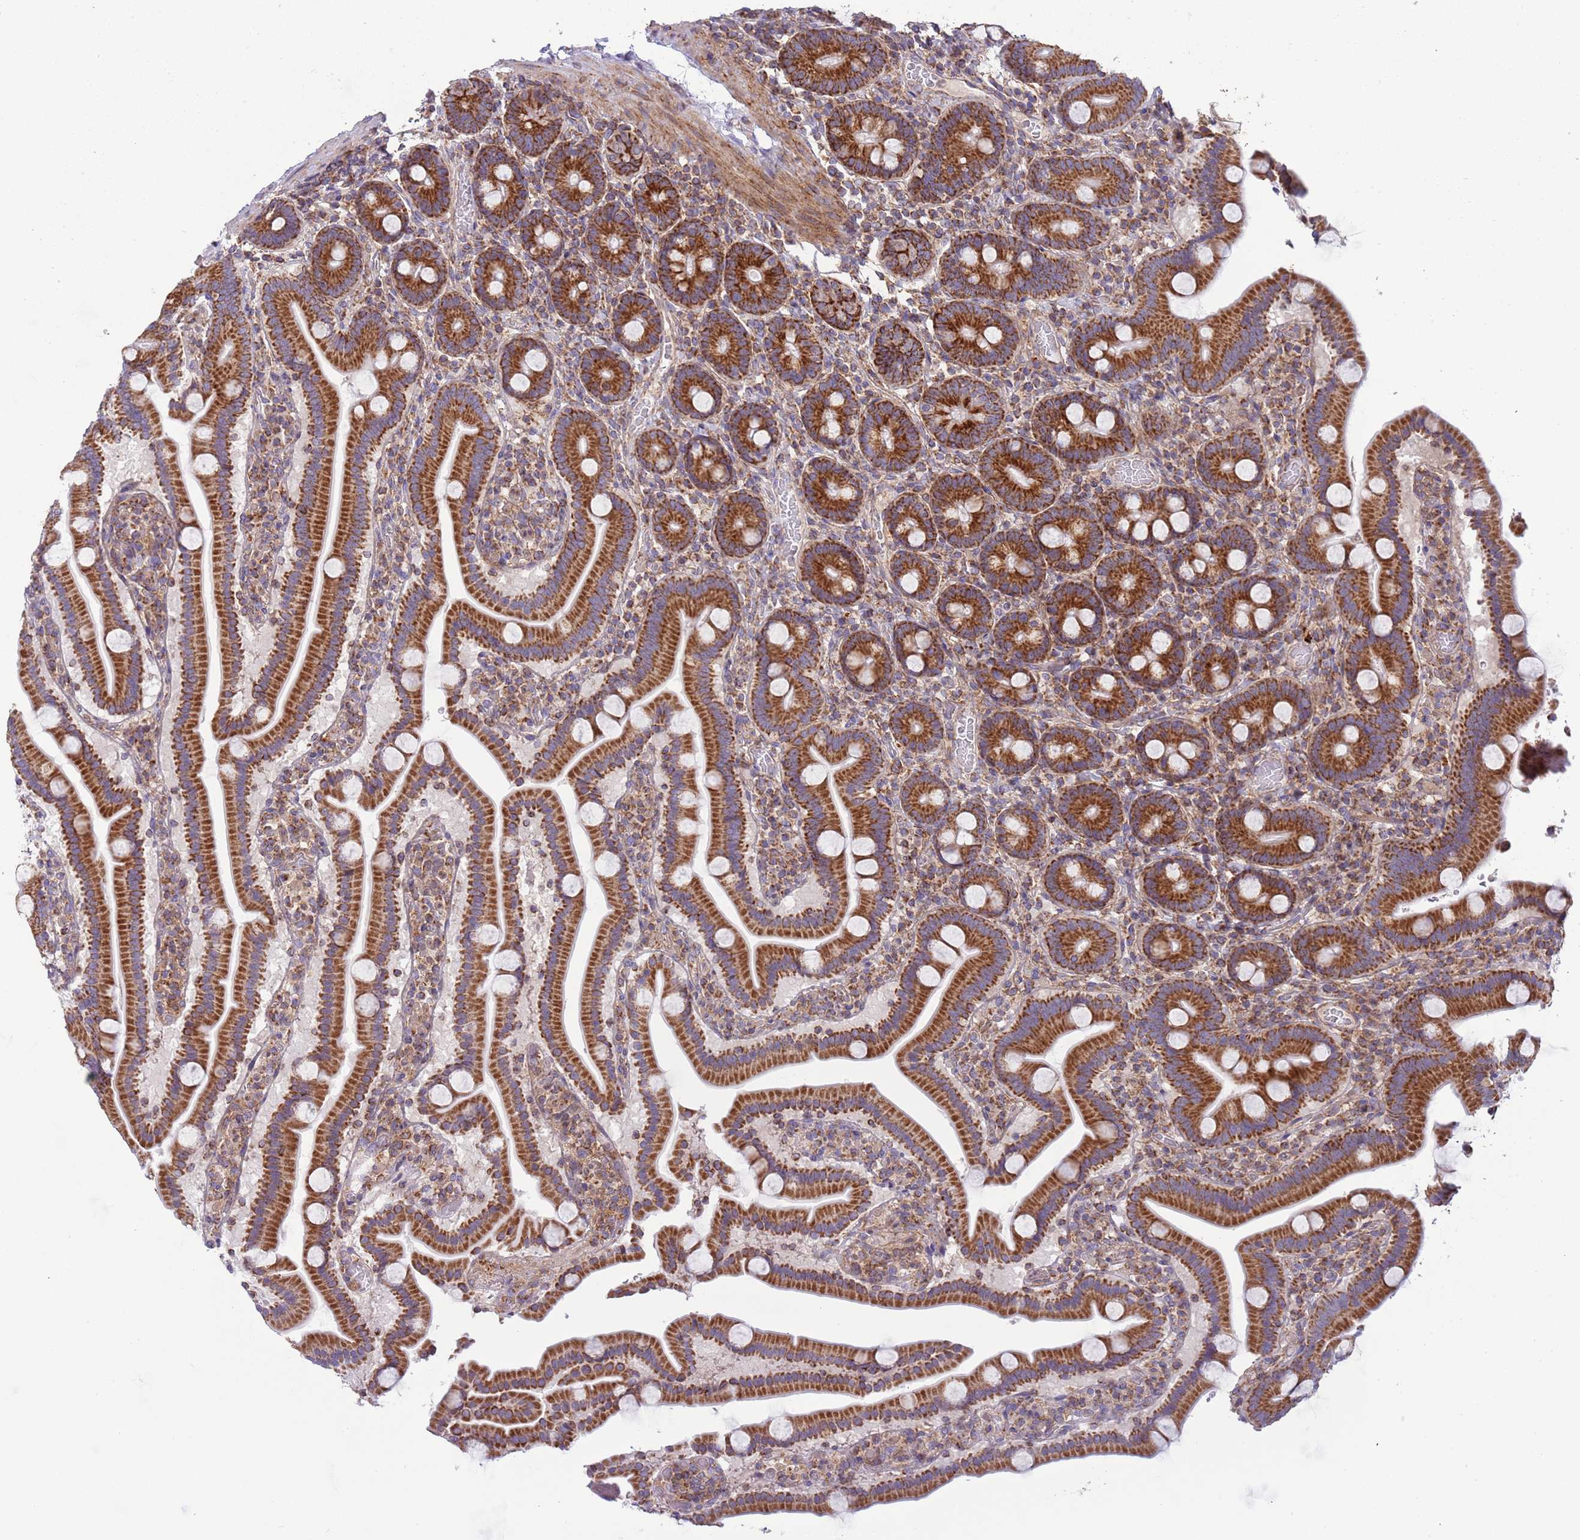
{"staining": {"intensity": "strong", "quantity": ">75%", "location": "cytoplasmic/membranous"}, "tissue": "duodenum", "cell_type": "Glandular cells", "image_type": "normal", "snomed": [{"axis": "morphology", "description": "Normal tissue, NOS"}, {"axis": "topography", "description": "Duodenum"}], "caption": "Duodenum stained for a protein displays strong cytoplasmic/membranous positivity in glandular cells. (DAB IHC, brown staining for protein, blue staining for nuclei).", "gene": "IRS4", "patient": {"sex": "male", "age": 55}}